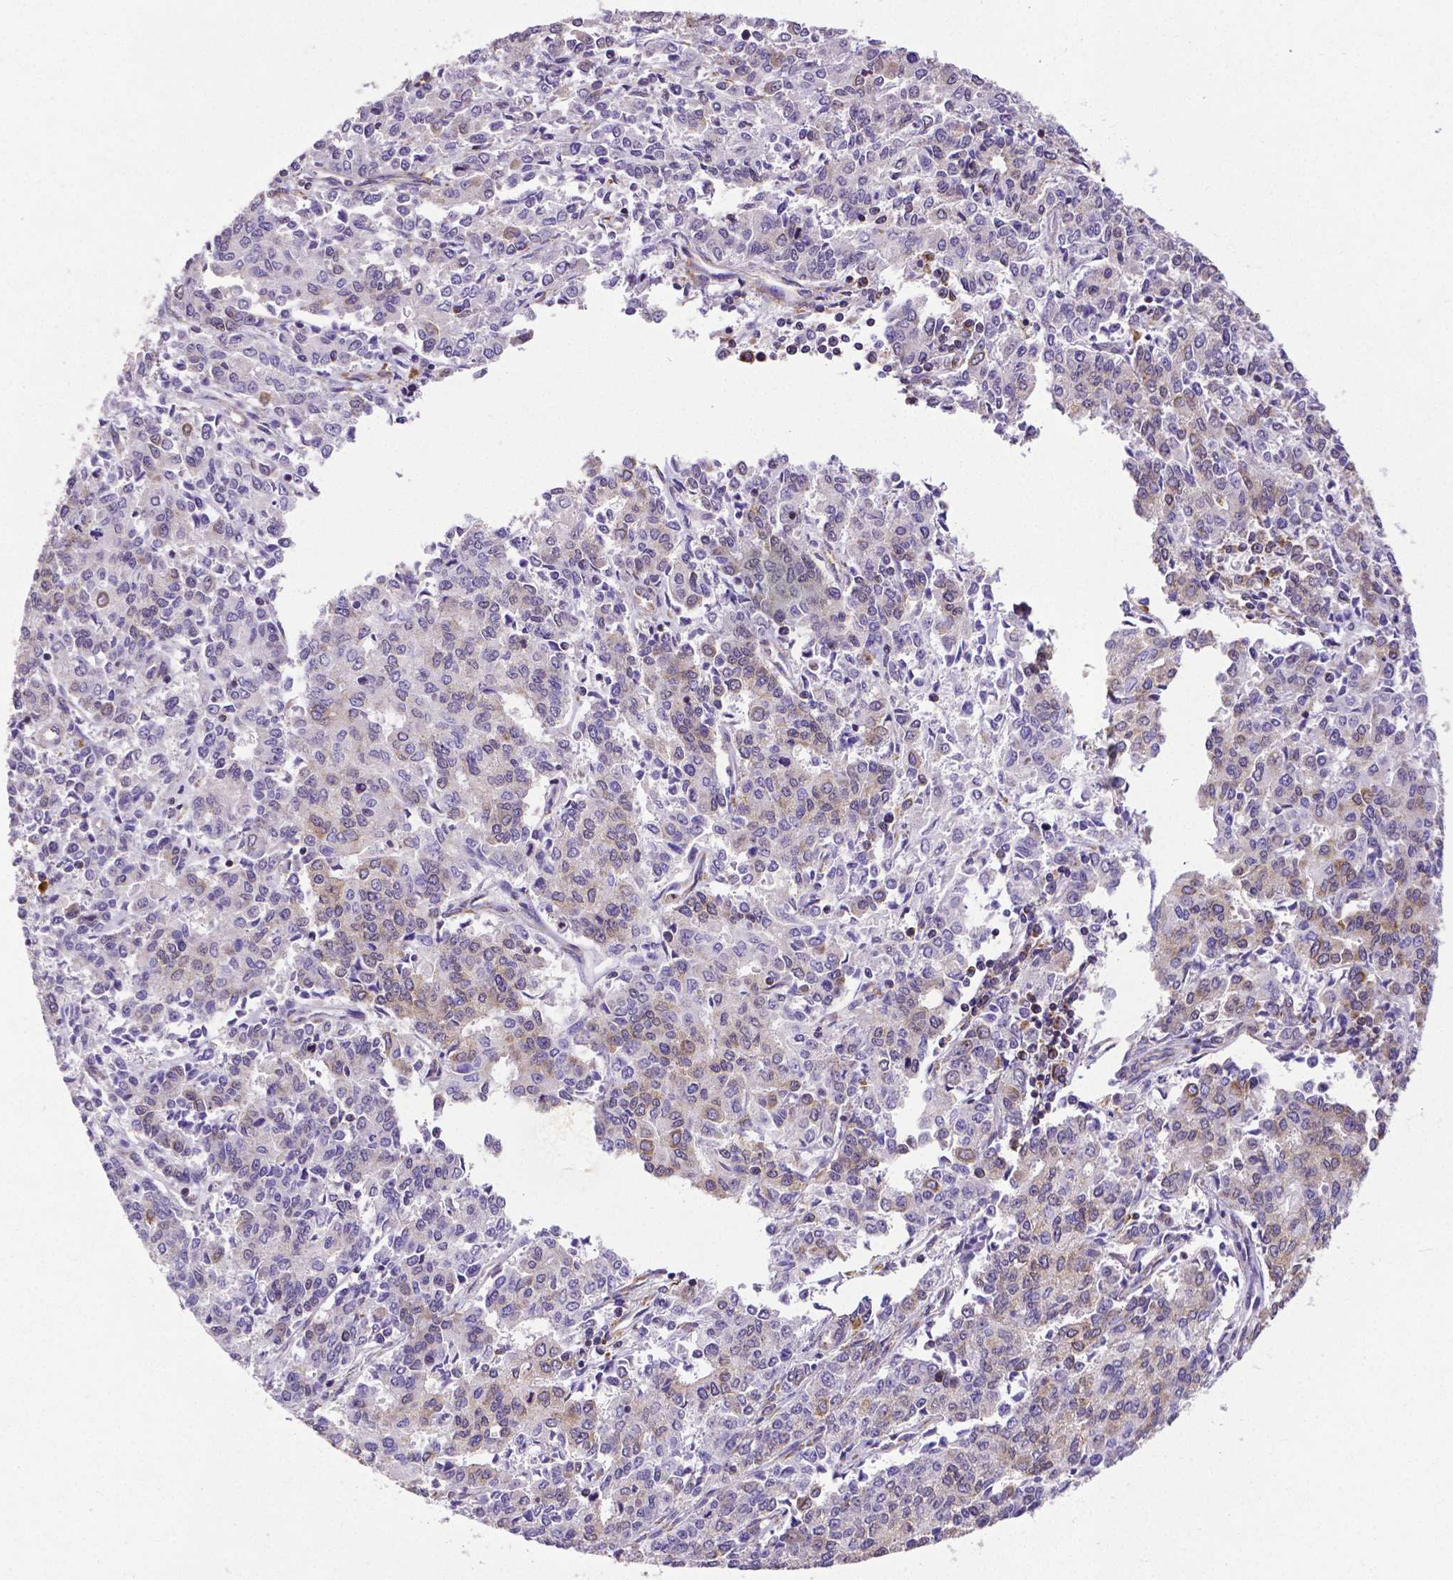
{"staining": {"intensity": "moderate", "quantity": "<25%", "location": "cytoplasmic/membranous"}, "tissue": "endometrial cancer", "cell_type": "Tumor cells", "image_type": "cancer", "snomed": [{"axis": "morphology", "description": "Adenocarcinoma, NOS"}, {"axis": "topography", "description": "Endometrium"}], "caption": "Immunohistochemical staining of endometrial cancer demonstrates low levels of moderate cytoplasmic/membranous protein staining in about <25% of tumor cells.", "gene": "MTDH", "patient": {"sex": "female", "age": 50}}